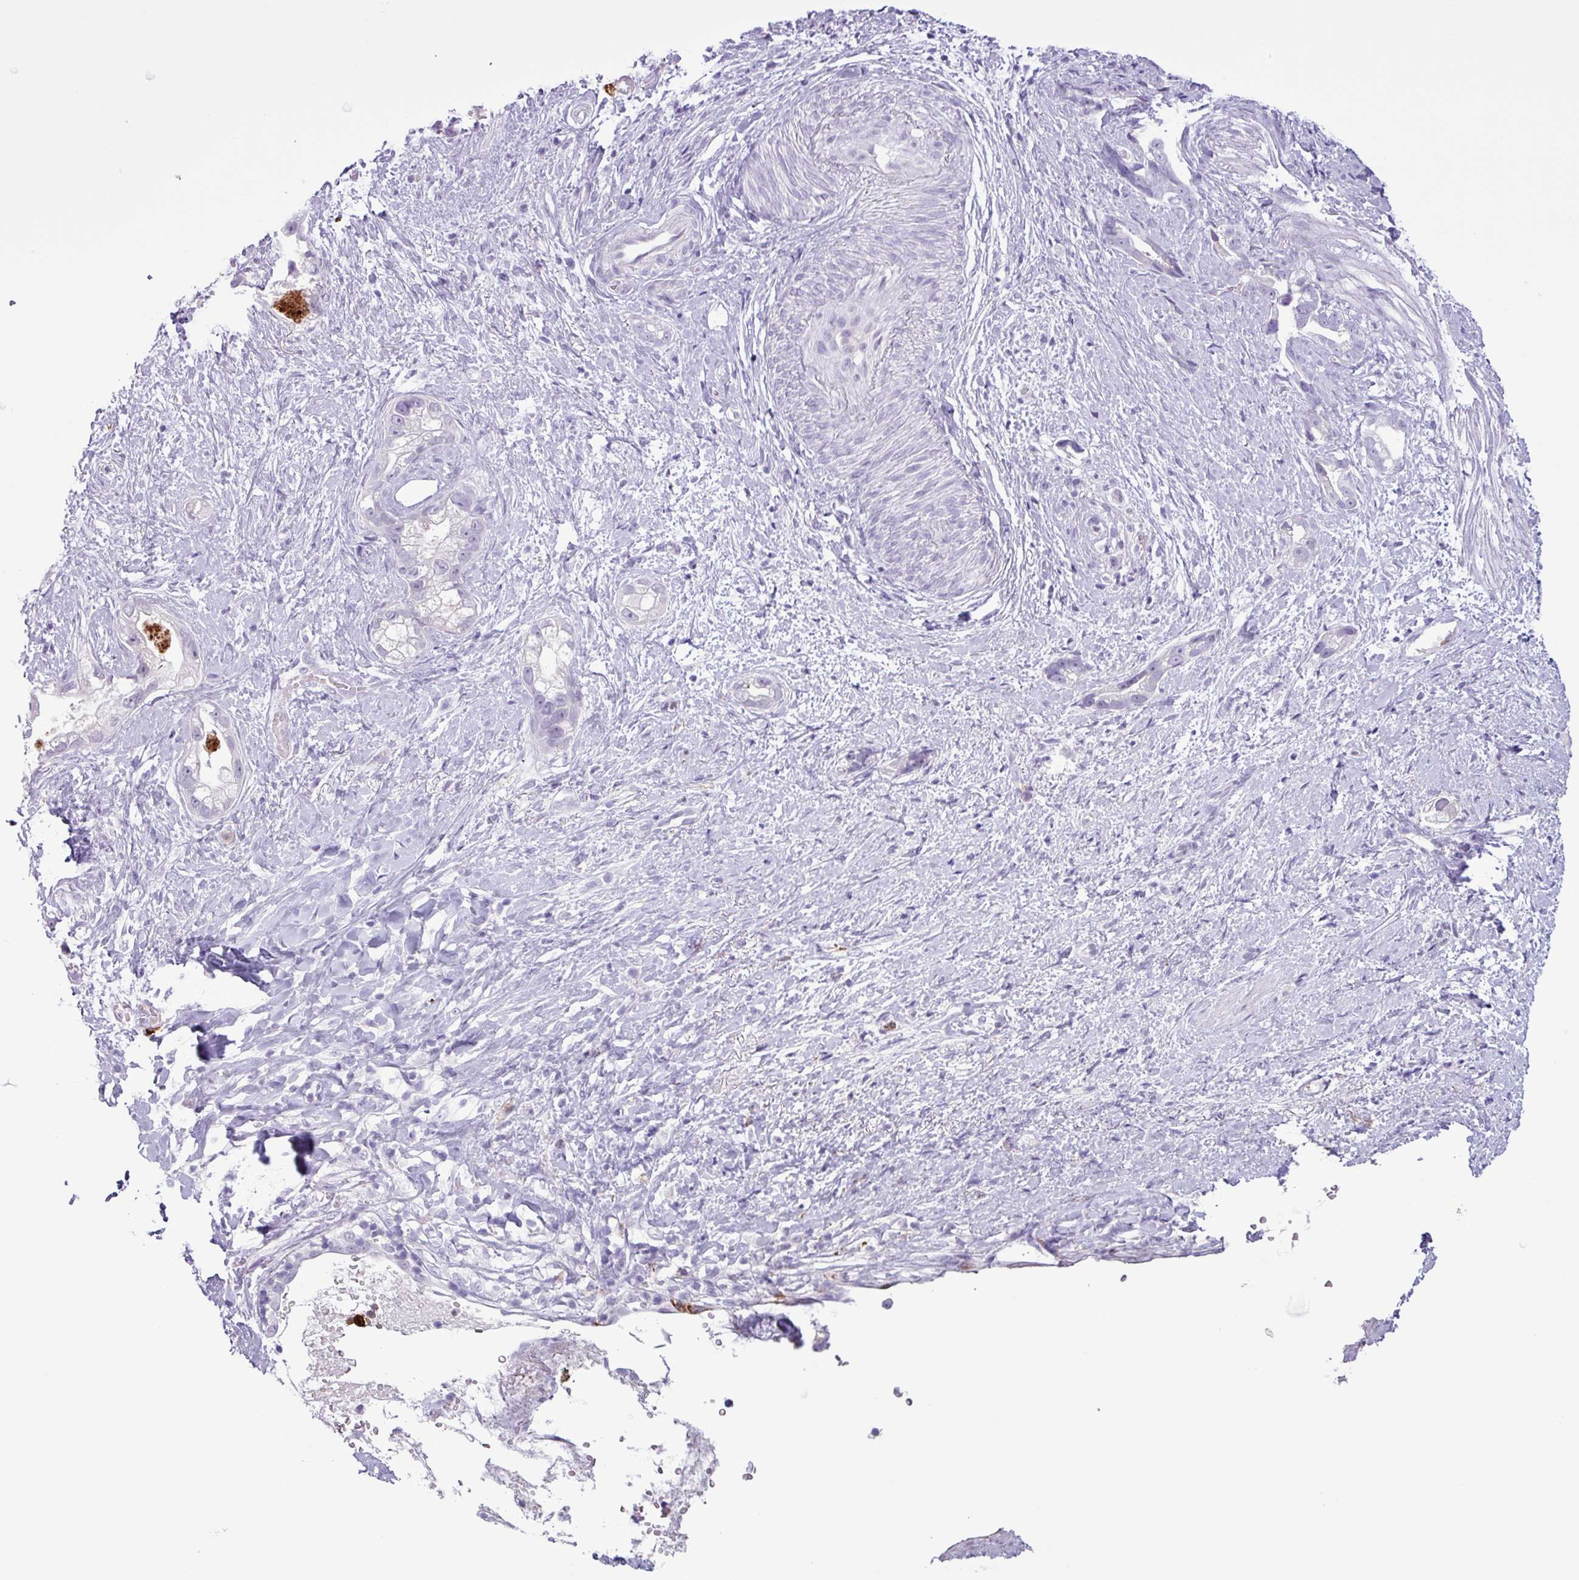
{"staining": {"intensity": "negative", "quantity": "none", "location": "none"}, "tissue": "stomach cancer", "cell_type": "Tumor cells", "image_type": "cancer", "snomed": [{"axis": "morphology", "description": "Adenocarcinoma, NOS"}, {"axis": "topography", "description": "Stomach"}], "caption": "Photomicrograph shows no protein staining in tumor cells of stomach cancer tissue.", "gene": "TMEM178A", "patient": {"sex": "male", "age": 55}}